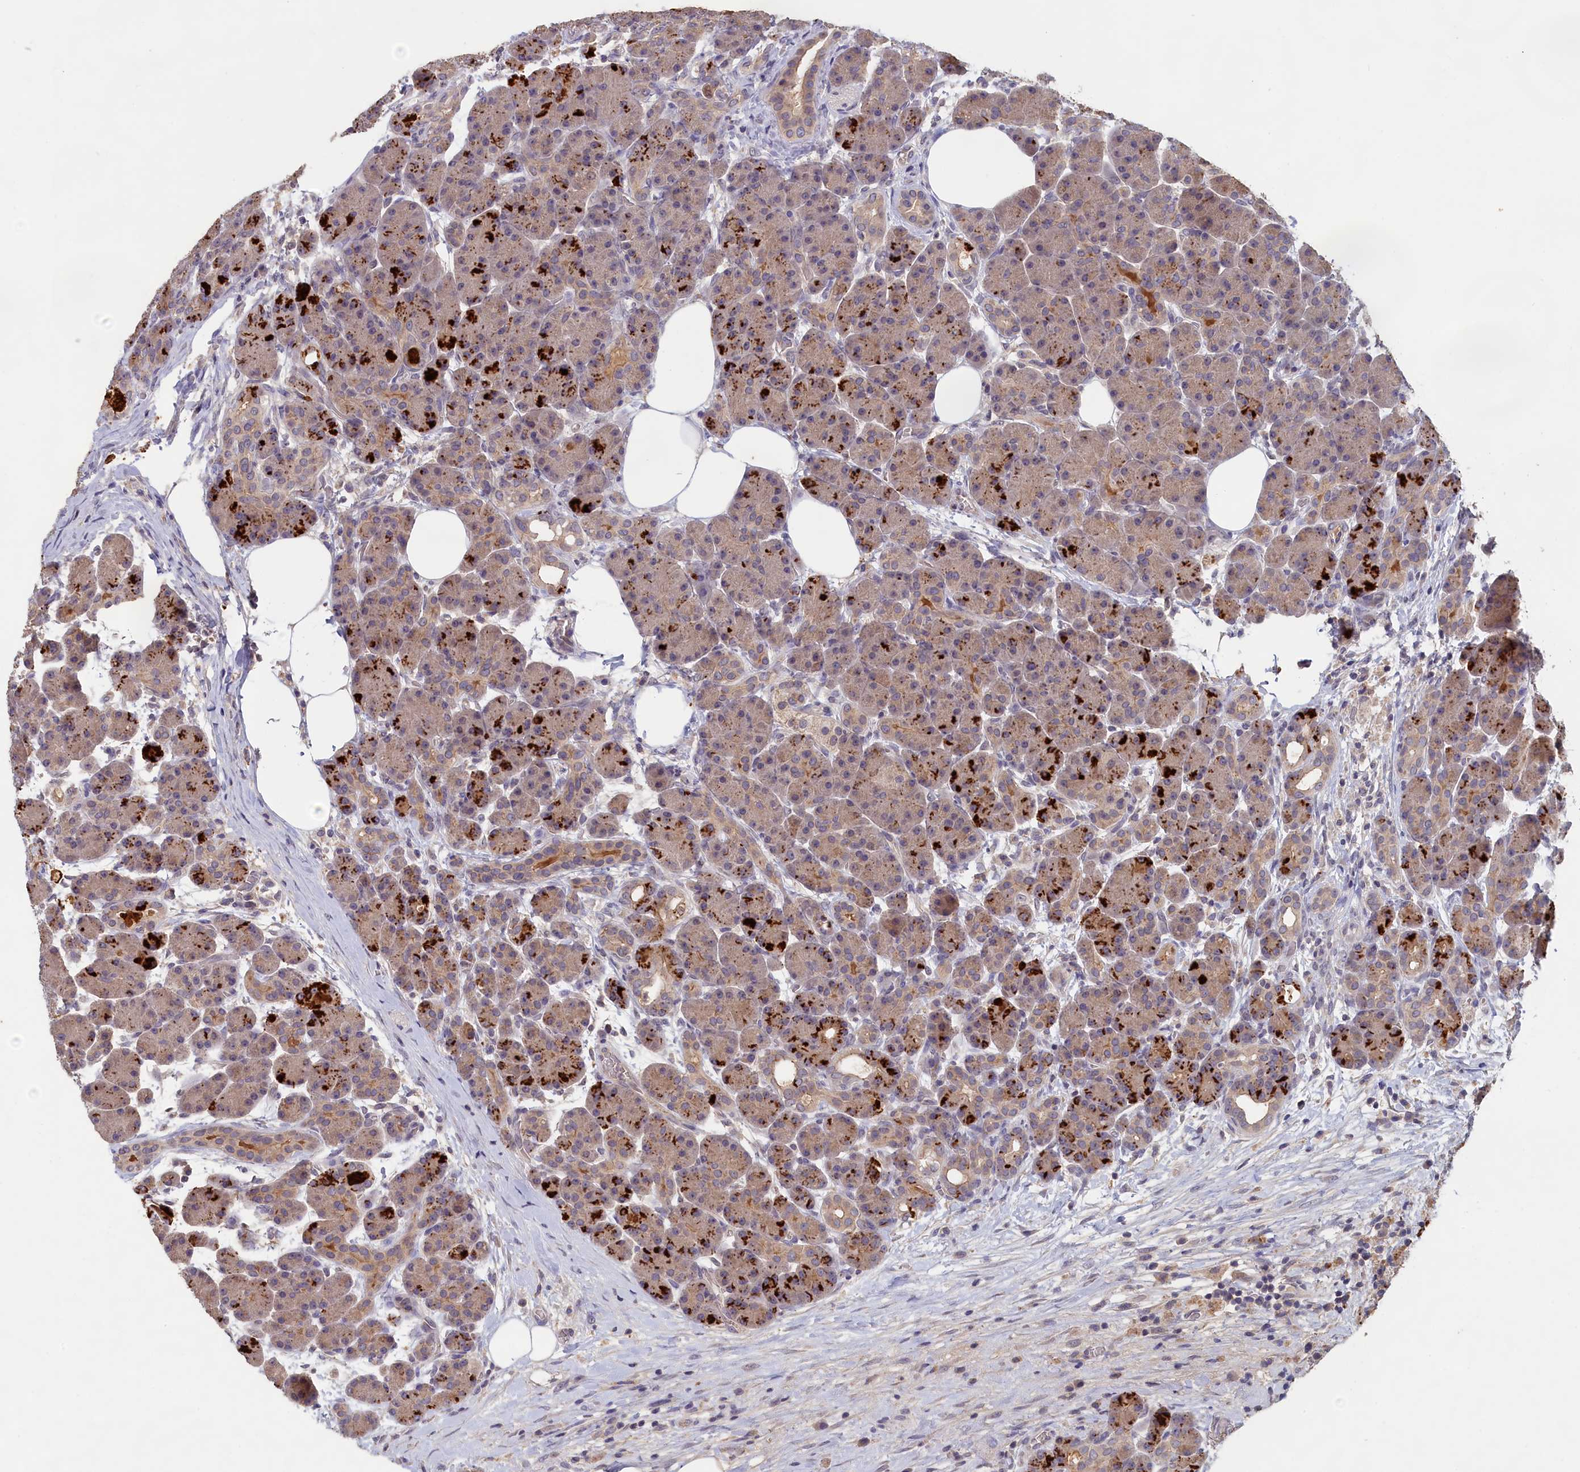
{"staining": {"intensity": "moderate", "quantity": ">75%", "location": "cytoplasmic/membranous"}, "tissue": "pancreas", "cell_type": "Exocrine glandular cells", "image_type": "normal", "snomed": [{"axis": "morphology", "description": "Normal tissue, NOS"}, {"axis": "topography", "description": "Pancreas"}], "caption": "This image reveals immunohistochemistry staining of unremarkable pancreas, with medium moderate cytoplasmic/membranous staining in about >75% of exocrine glandular cells.", "gene": "CELF5", "patient": {"sex": "male", "age": 63}}